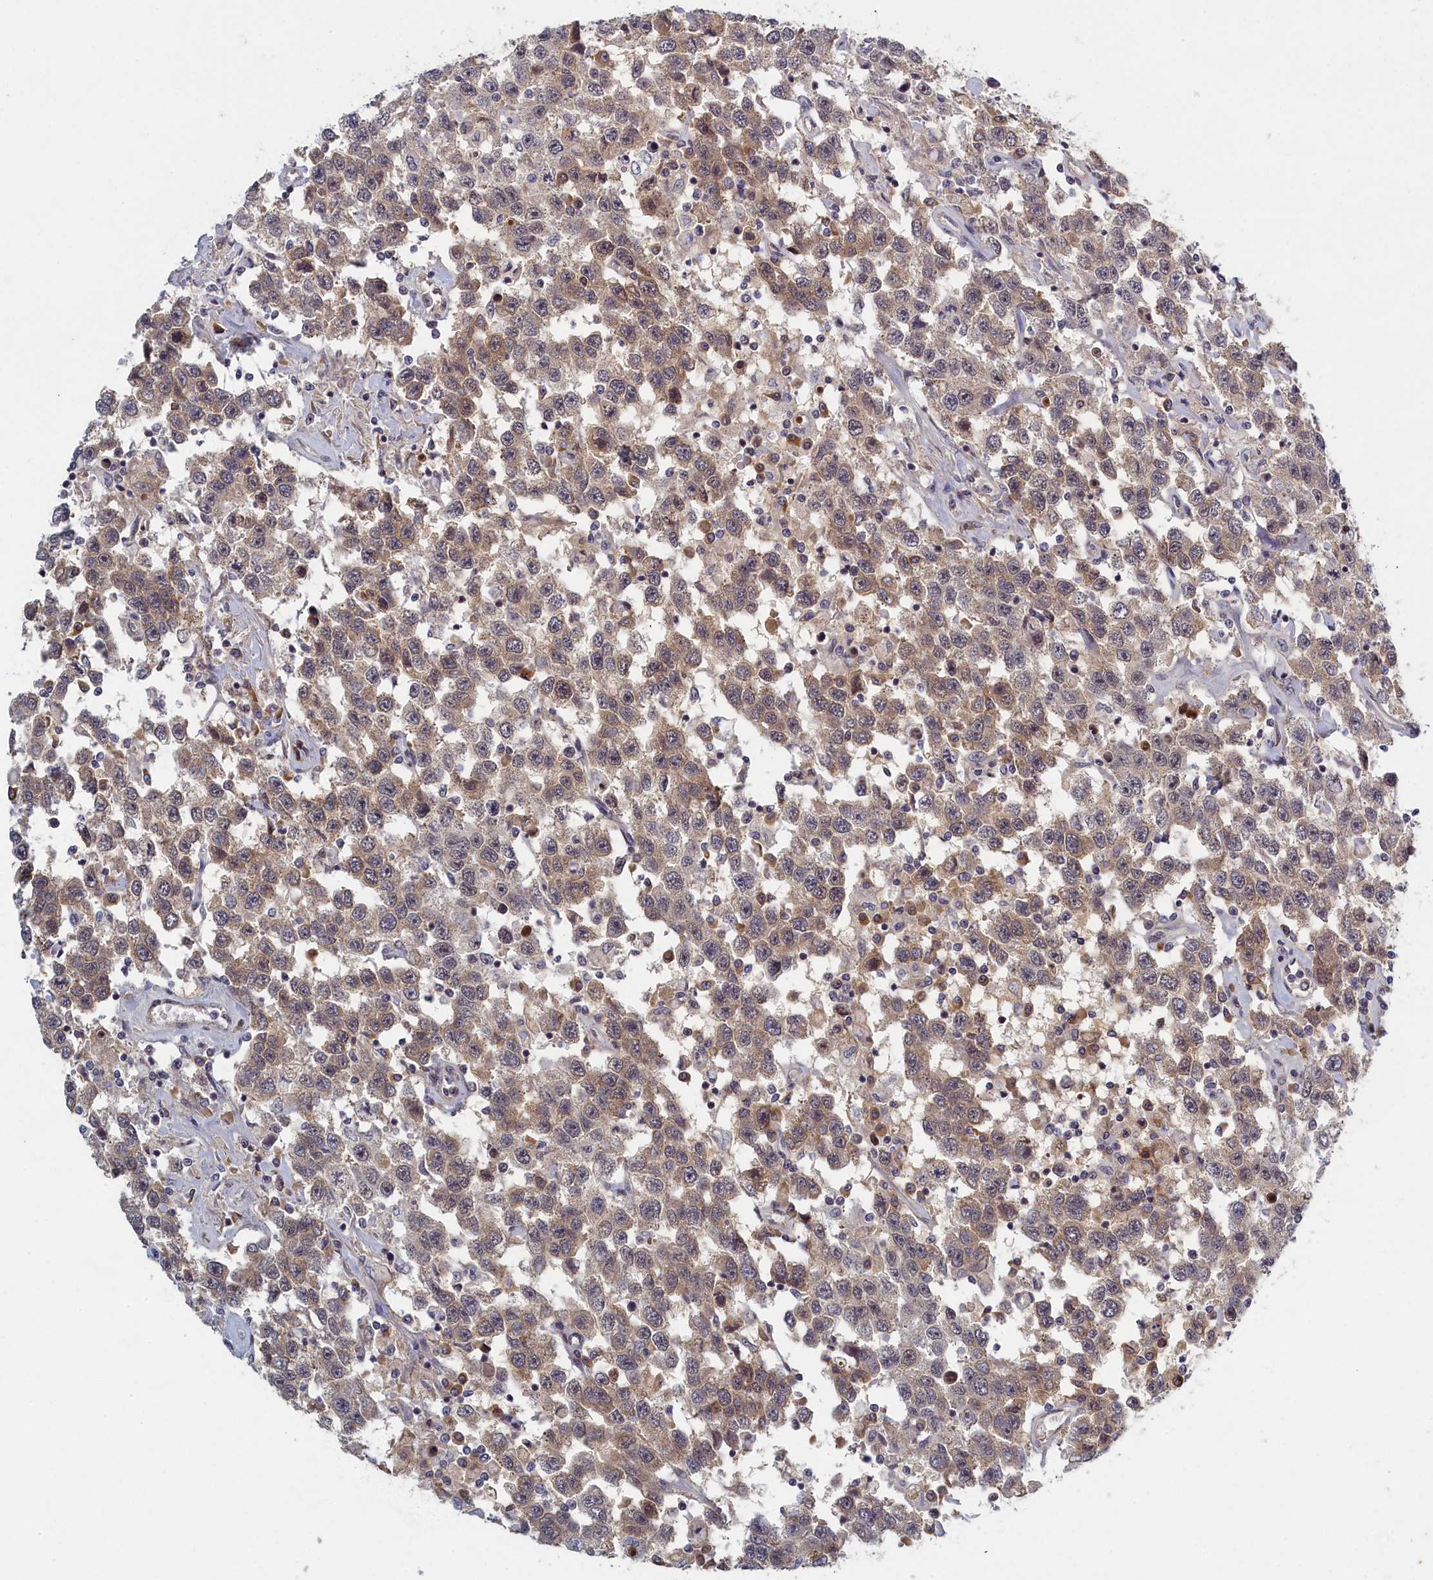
{"staining": {"intensity": "weak", "quantity": ">75%", "location": "cytoplasmic/membranous"}, "tissue": "testis cancer", "cell_type": "Tumor cells", "image_type": "cancer", "snomed": [{"axis": "morphology", "description": "Seminoma, NOS"}, {"axis": "topography", "description": "Testis"}], "caption": "Immunohistochemistry (IHC) of testis seminoma demonstrates low levels of weak cytoplasmic/membranous staining in approximately >75% of tumor cells. The protein of interest is stained brown, and the nuclei are stained in blue (DAB IHC with brightfield microscopy, high magnification).", "gene": "DNAJC17", "patient": {"sex": "male", "age": 41}}